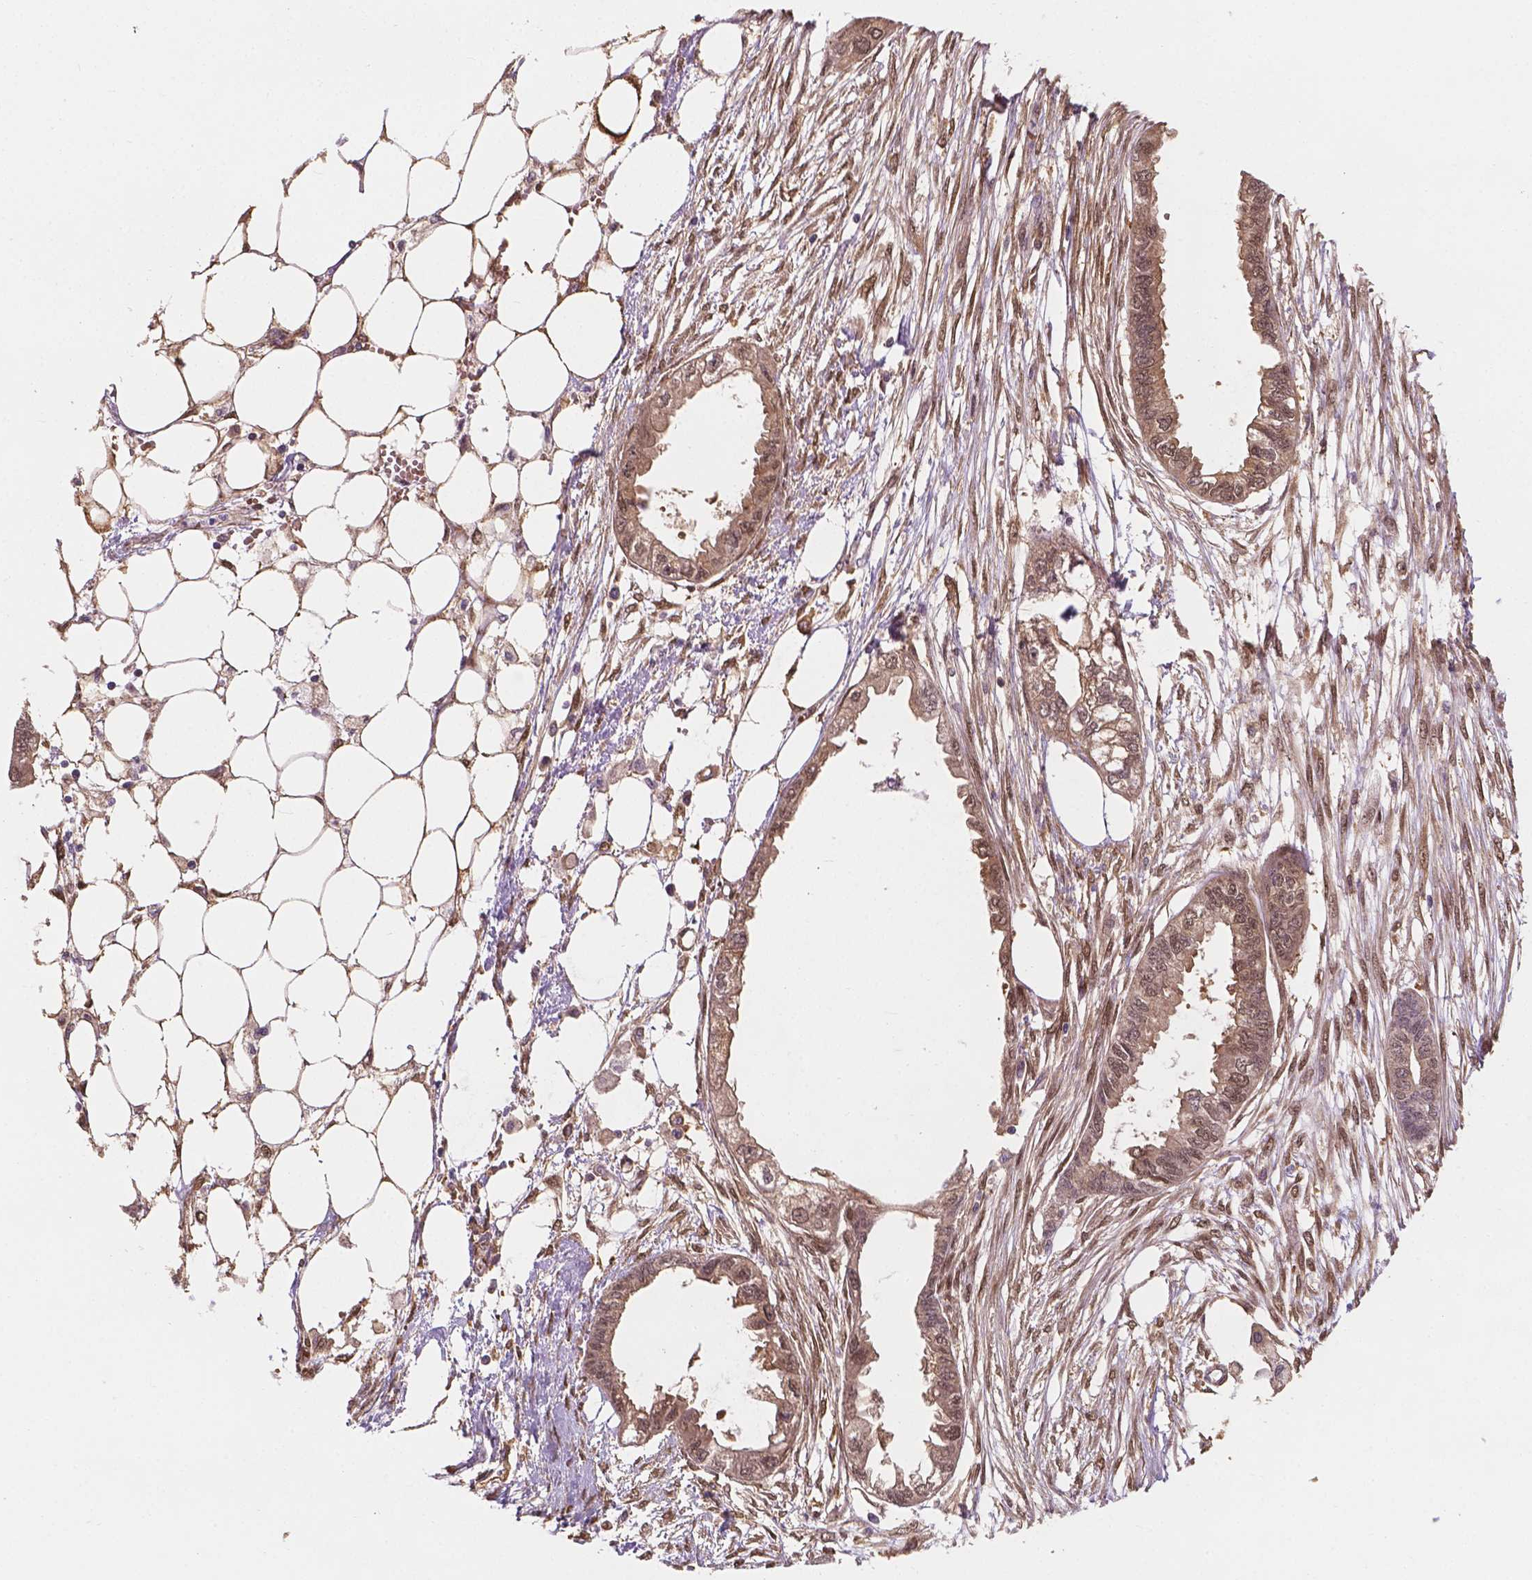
{"staining": {"intensity": "negative", "quantity": "none", "location": "none"}, "tissue": "endometrial cancer", "cell_type": "Tumor cells", "image_type": "cancer", "snomed": [{"axis": "morphology", "description": "Adenocarcinoma, NOS"}, {"axis": "morphology", "description": "Adenocarcinoma, metastatic, NOS"}, {"axis": "topography", "description": "Adipose tissue"}, {"axis": "topography", "description": "Endometrium"}], "caption": "This is an IHC histopathology image of endometrial cancer (metastatic adenocarcinoma). There is no expression in tumor cells.", "gene": "YAP1", "patient": {"sex": "female", "age": 67}}